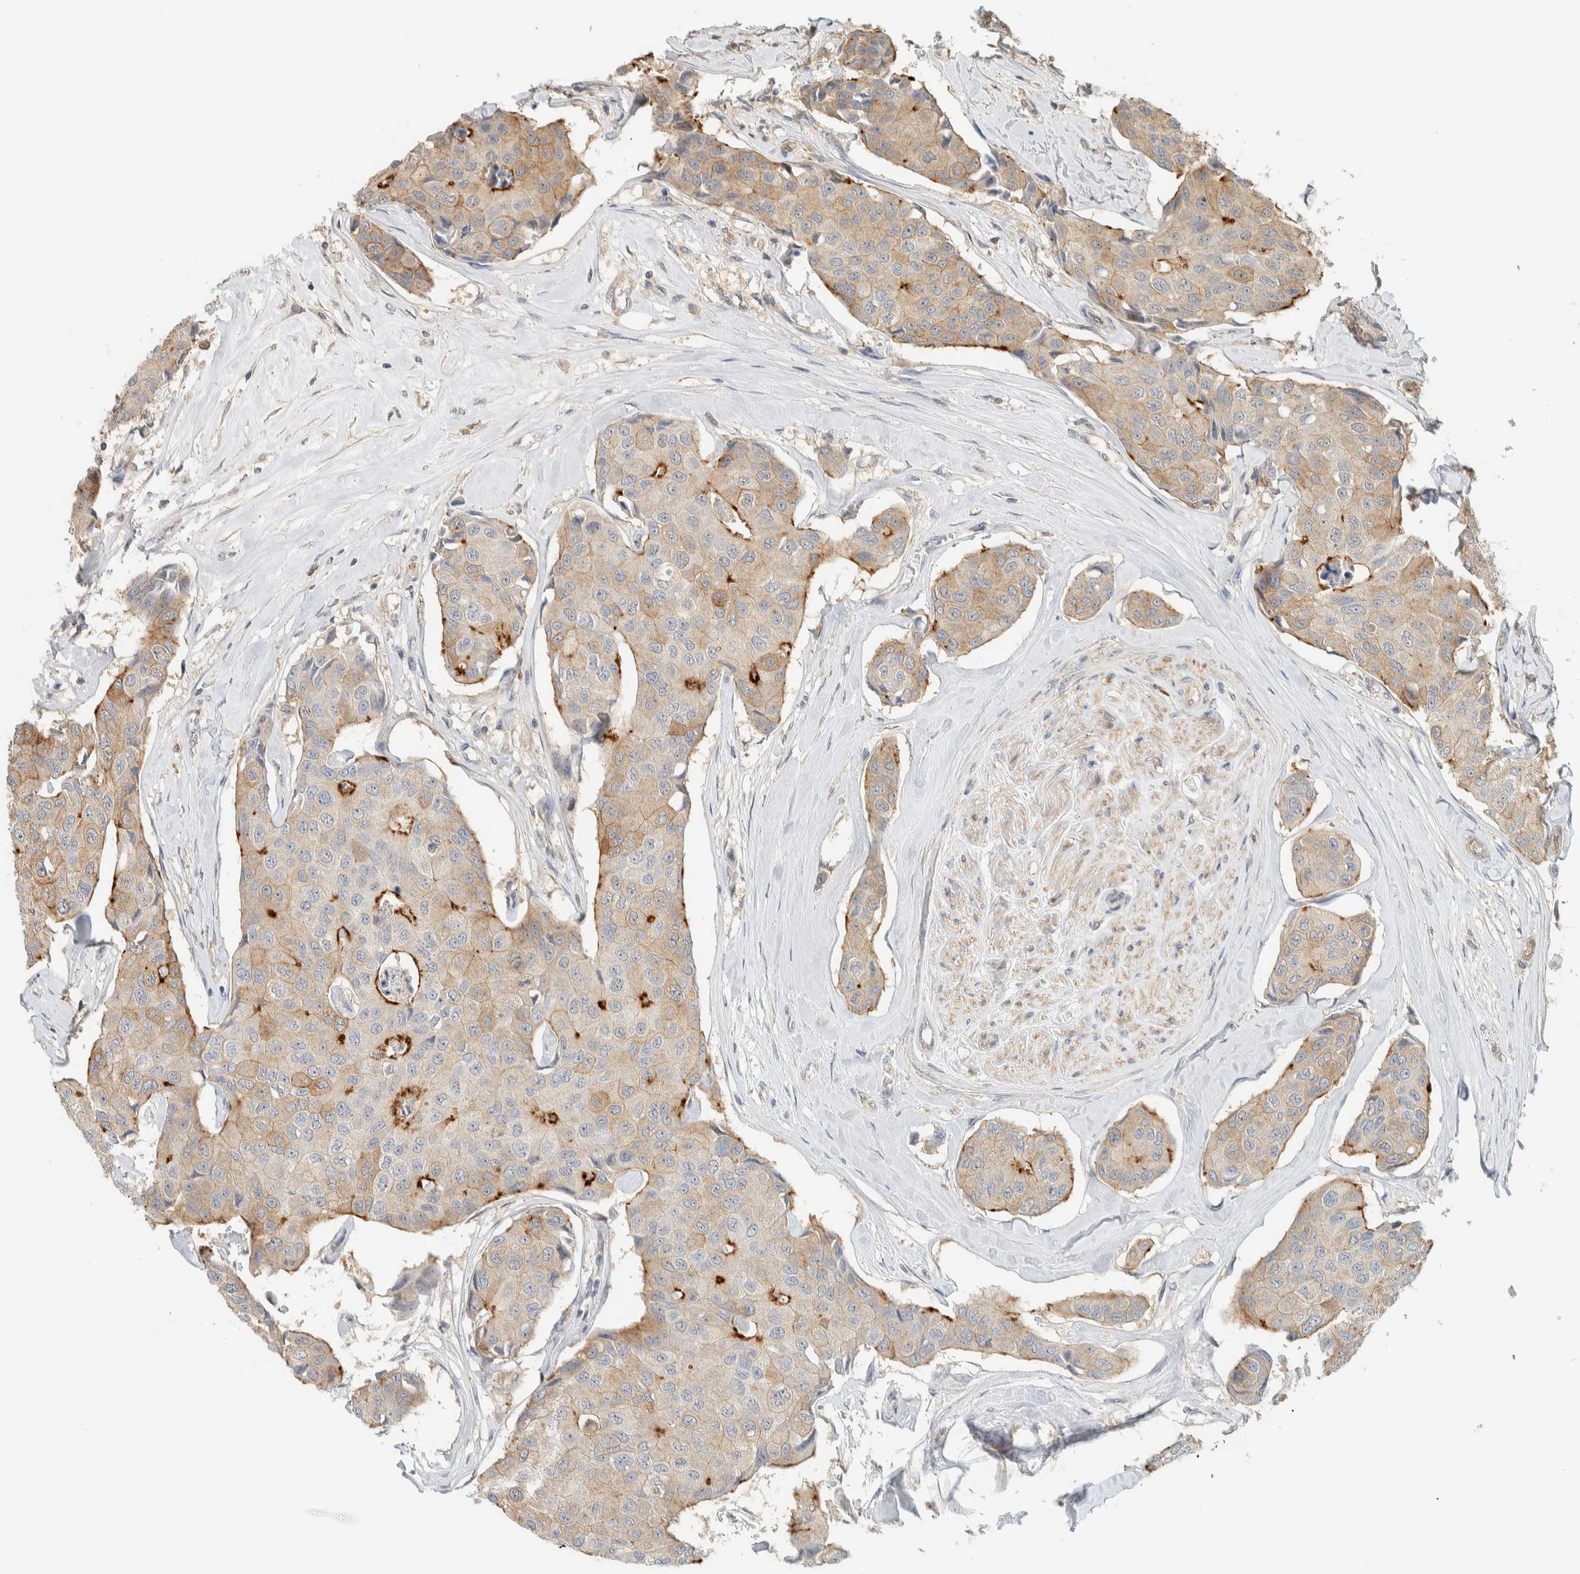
{"staining": {"intensity": "strong", "quantity": "<25%", "location": "cytoplasmic/membranous"}, "tissue": "breast cancer", "cell_type": "Tumor cells", "image_type": "cancer", "snomed": [{"axis": "morphology", "description": "Duct carcinoma"}, {"axis": "topography", "description": "Breast"}], "caption": "An IHC photomicrograph of tumor tissue is shown. Protein staining in brown highlights strong cytoplasmic/membranous positivity in breast cancer (invasive ductal carcinoma) within tumor cells. (DAB IHC, brown staining for protein, blue staining for nuclei).", "gene": "RAB11FIP1", "patient": {"sex": "female", "age": 80}}